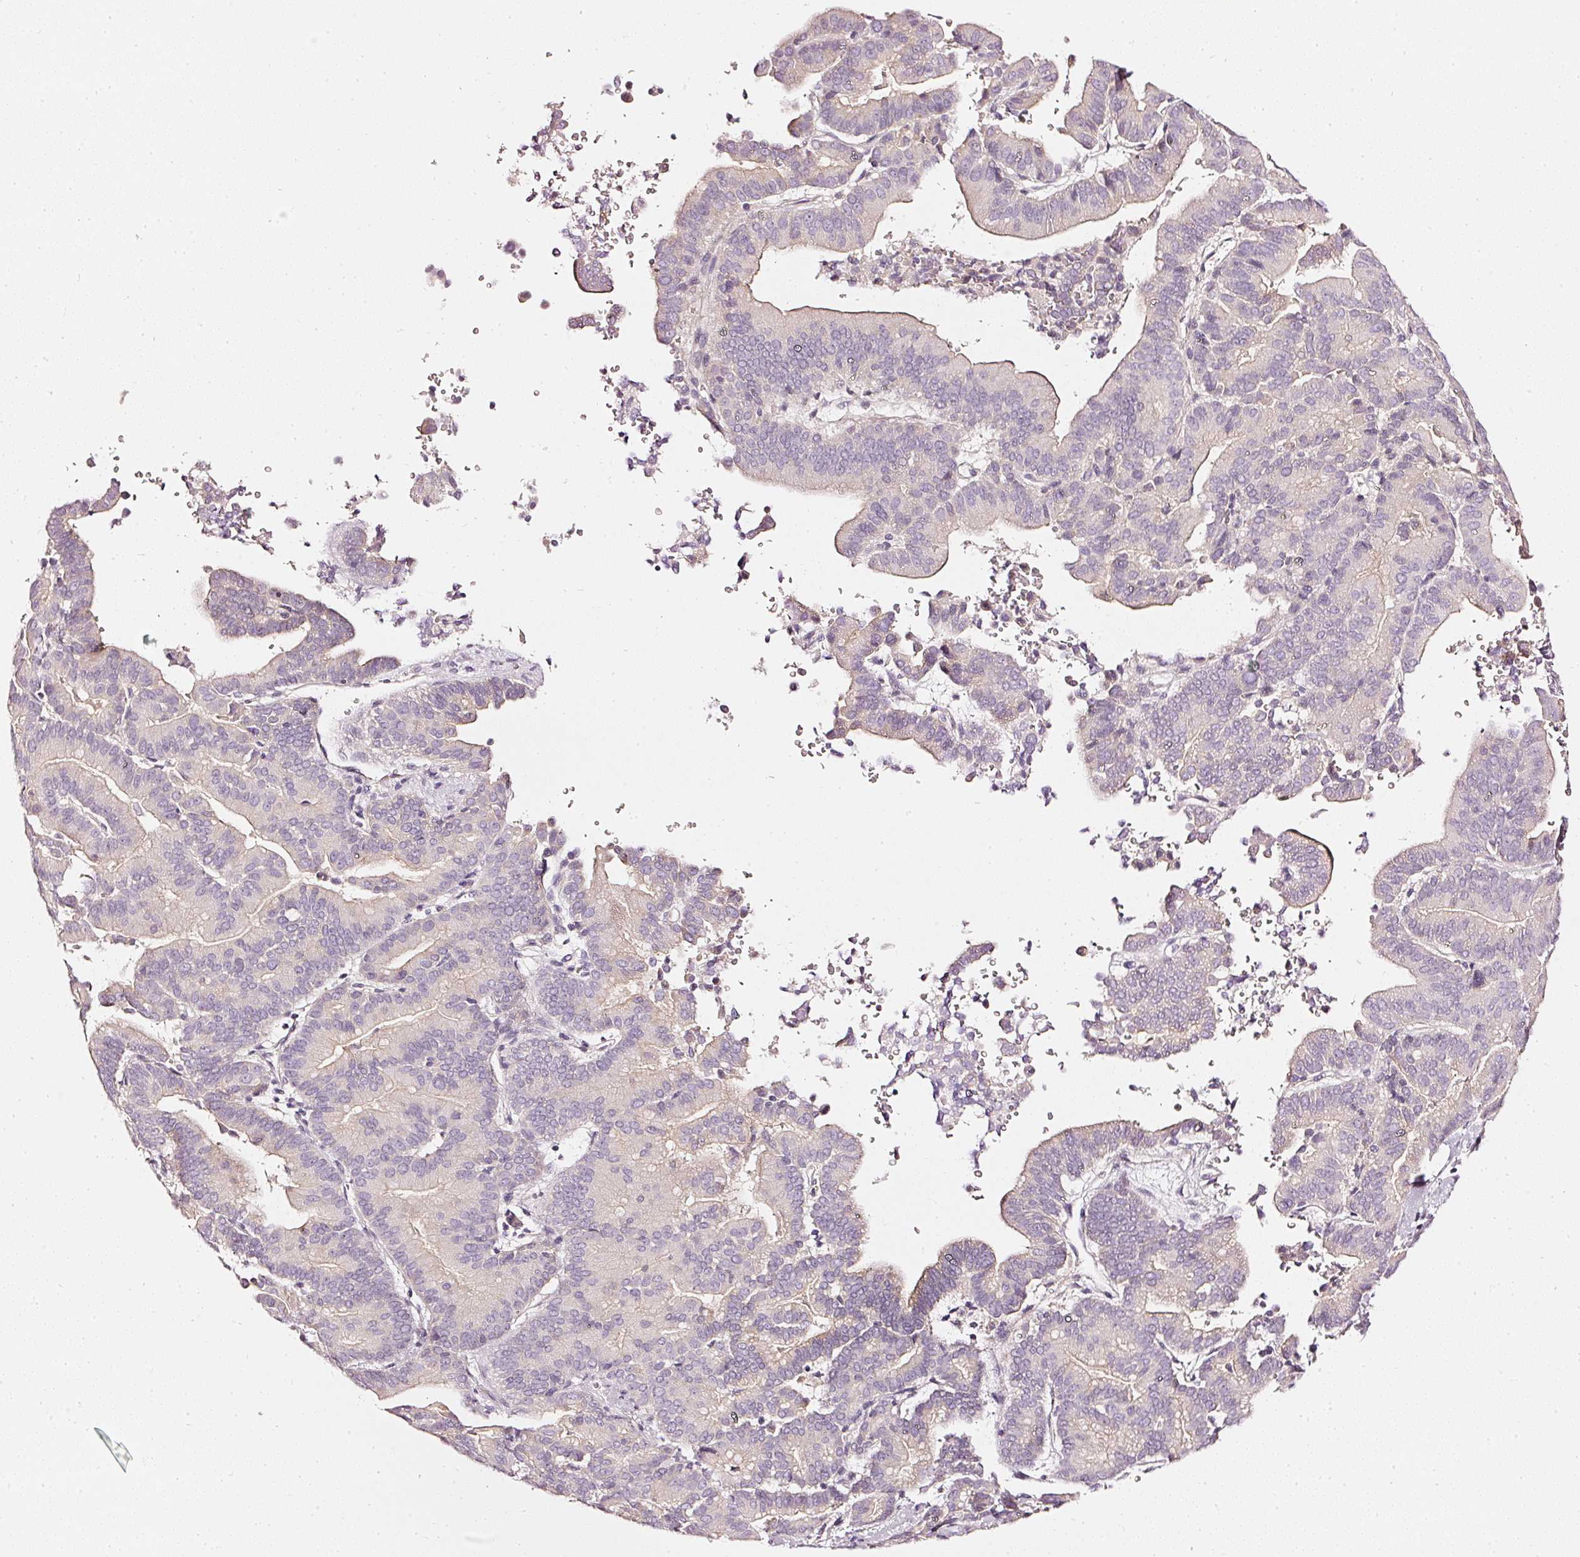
{"staining": {"intensity": "moderate", "quantity": "<25%", "location": "cytoplasmic/membranous"}, "tissue": "liver cancer", "cell_type": "Tumor cells", "image_type": "cancer", "snomed": [{"axis": "morphology", "description": "Cholangiocarcinoma"}, {"axis": "topography", "description": "Liver"}], "caption": "Immunohistochemical staining of human liver cholangiocarcinoma reveals low levels of moderate cytoplasmic/membranous expression in about <25% of tumor cells.", "gene": "CNP", "patient": {"sex": "female", "age": 75}}